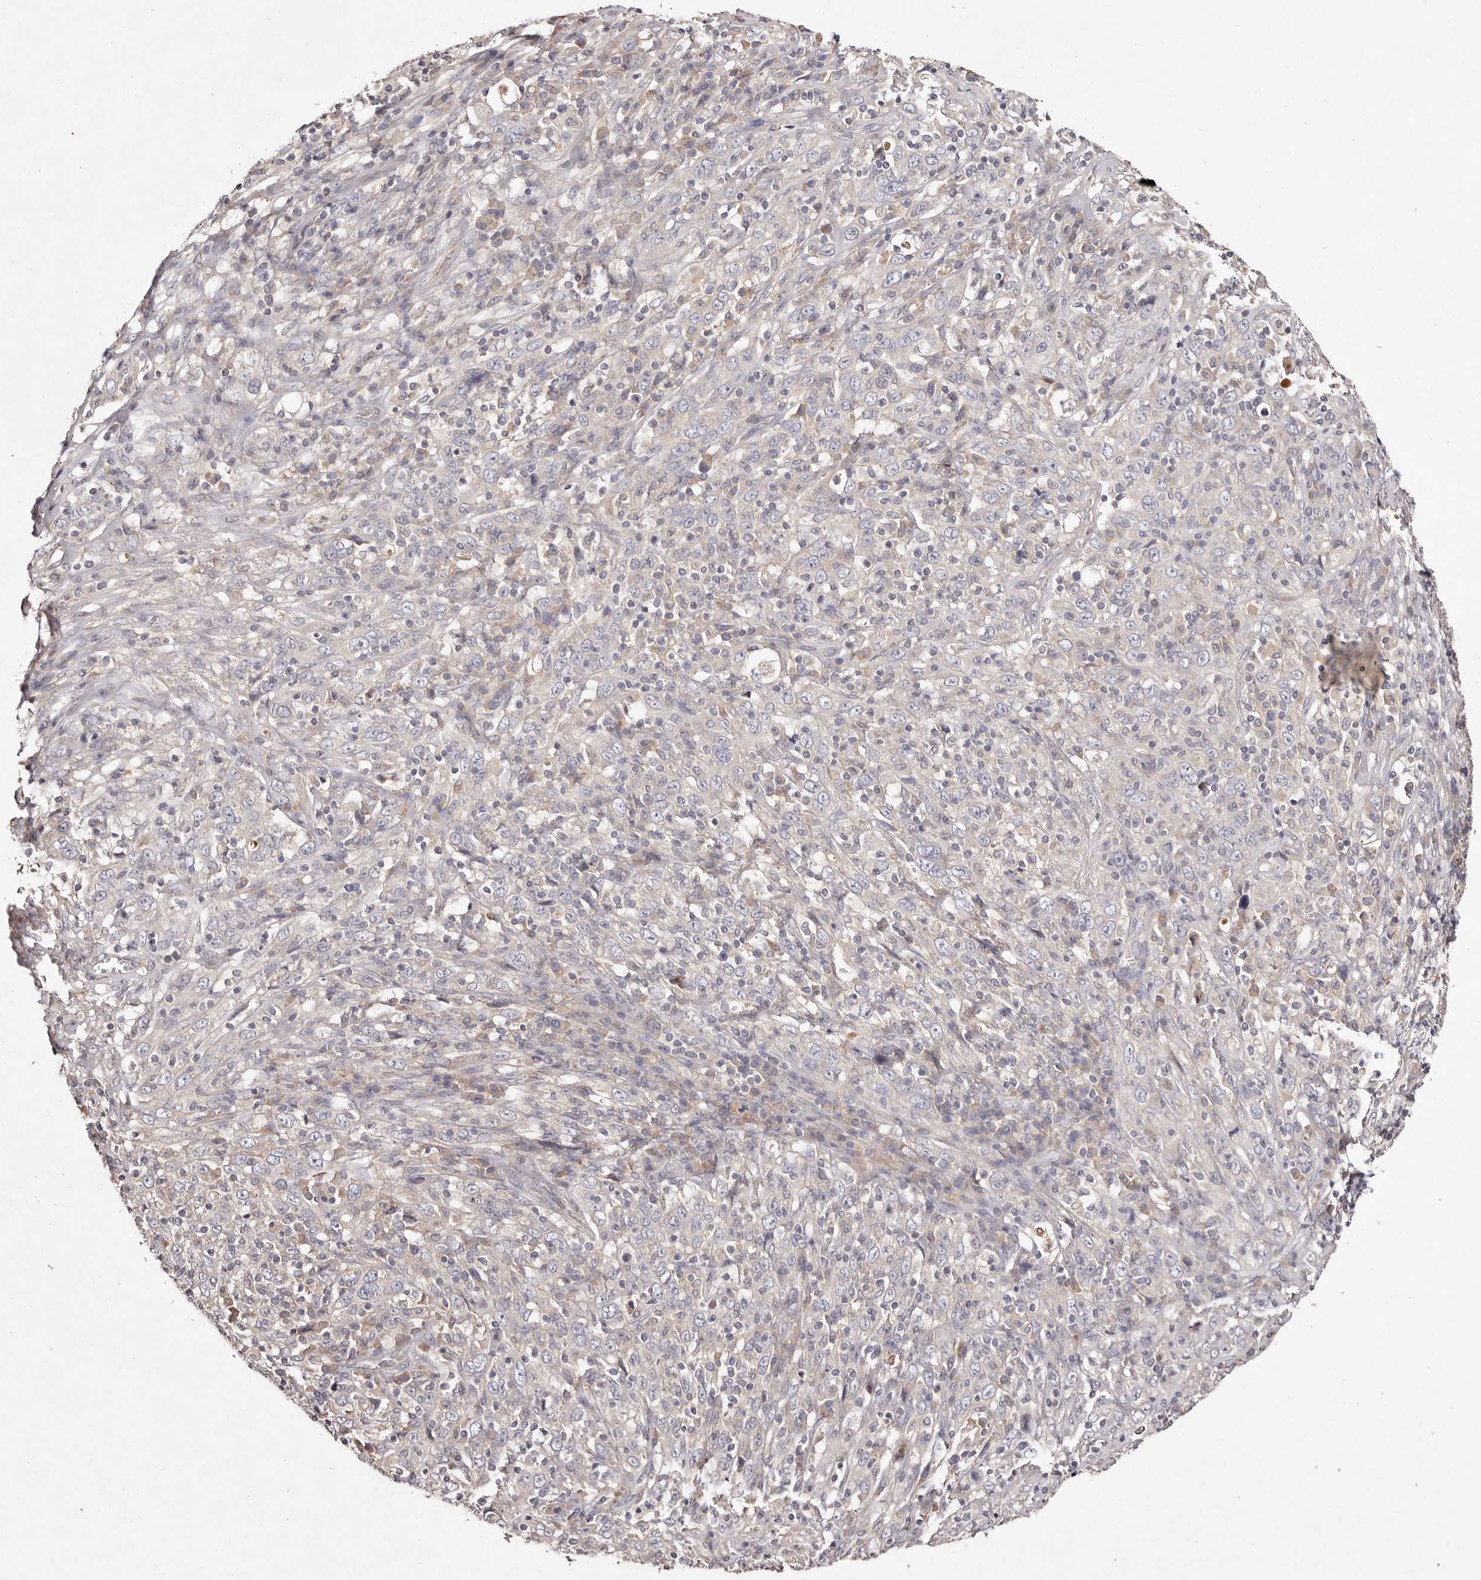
{"staining": {"intensity": "negative", "quantity": "none", "location": "none"}, "tissue": "cervical cancer", "cell_type": "Tumor cells", "image_type": "cancer", "snomed": [{"axis": "morphology", "description": "Squamous cell carcinoma, NOS"}, {"axis": "topography", "description": "Cervix"}], "caption": "This is a photomicrograph of immunohistochemistry staining of squamous cell carcinoma (cervical), which shows no staining in tumor cells.", "gene": "TSC2", "patient": {"sex": "female", "age": 46}}